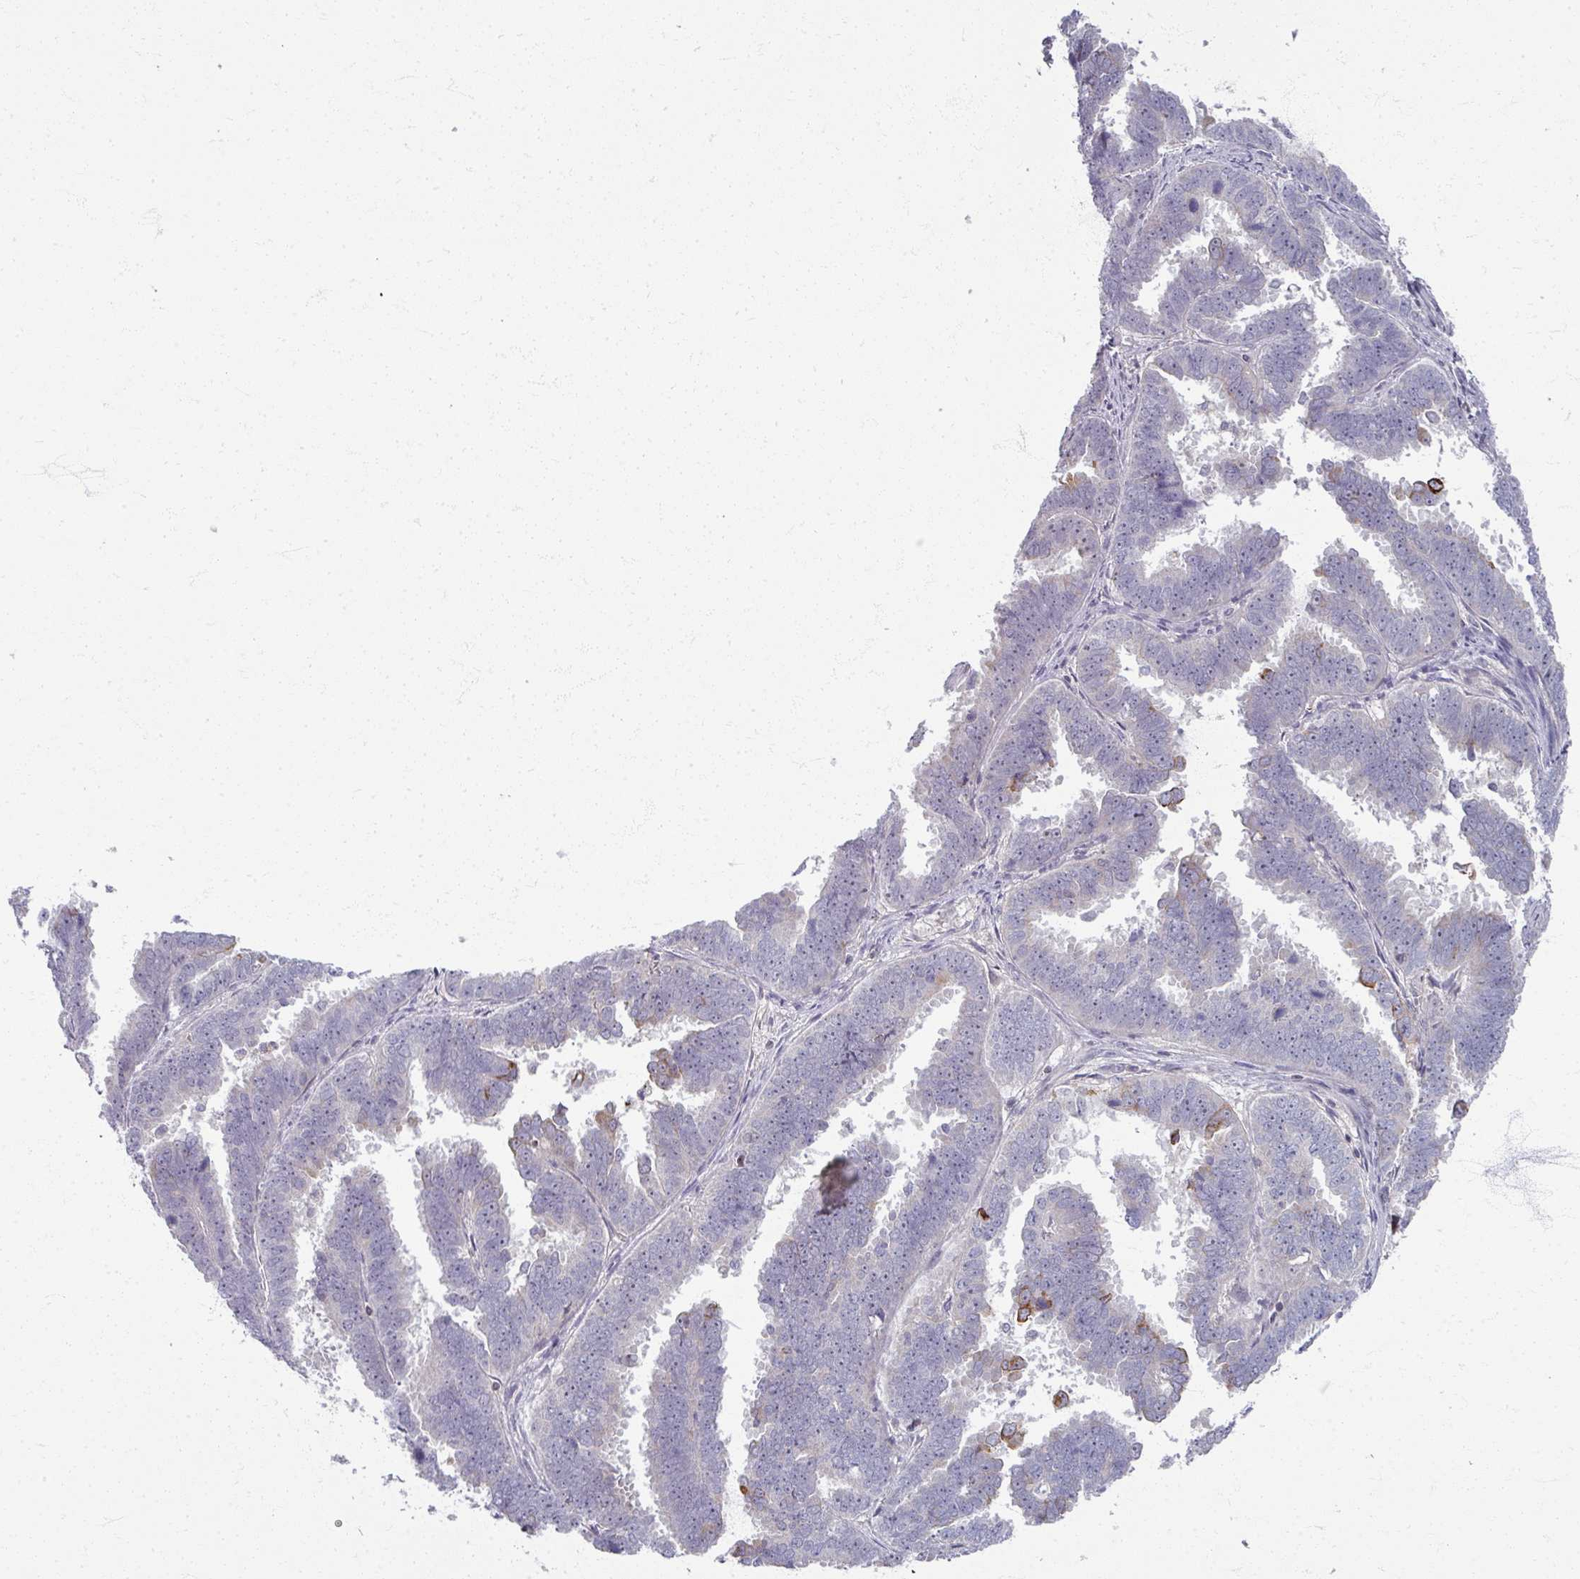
{"staining": {"intensity": "strong", "quantity": "<25%", "location": "cytoplasmic/membranous"}, "tissue": "endometrial cancer", "cell_type": "Tumor cells", "image_type": "cancer", "snomed": [{"axis": "morphology", "description": "Adenocarcinoma, NOS"}, {"axis": "topography", "description": "Endometrium"}], "caption": "Endometrial cancer (adenocarcinoma) tissue shows strong cytoplasmic/membranous expression in about <25% of tumor cells, visualized by immunohistochemistry.", "gene": "TTLL7", "patient": {"sex": "female", "age": 75}}